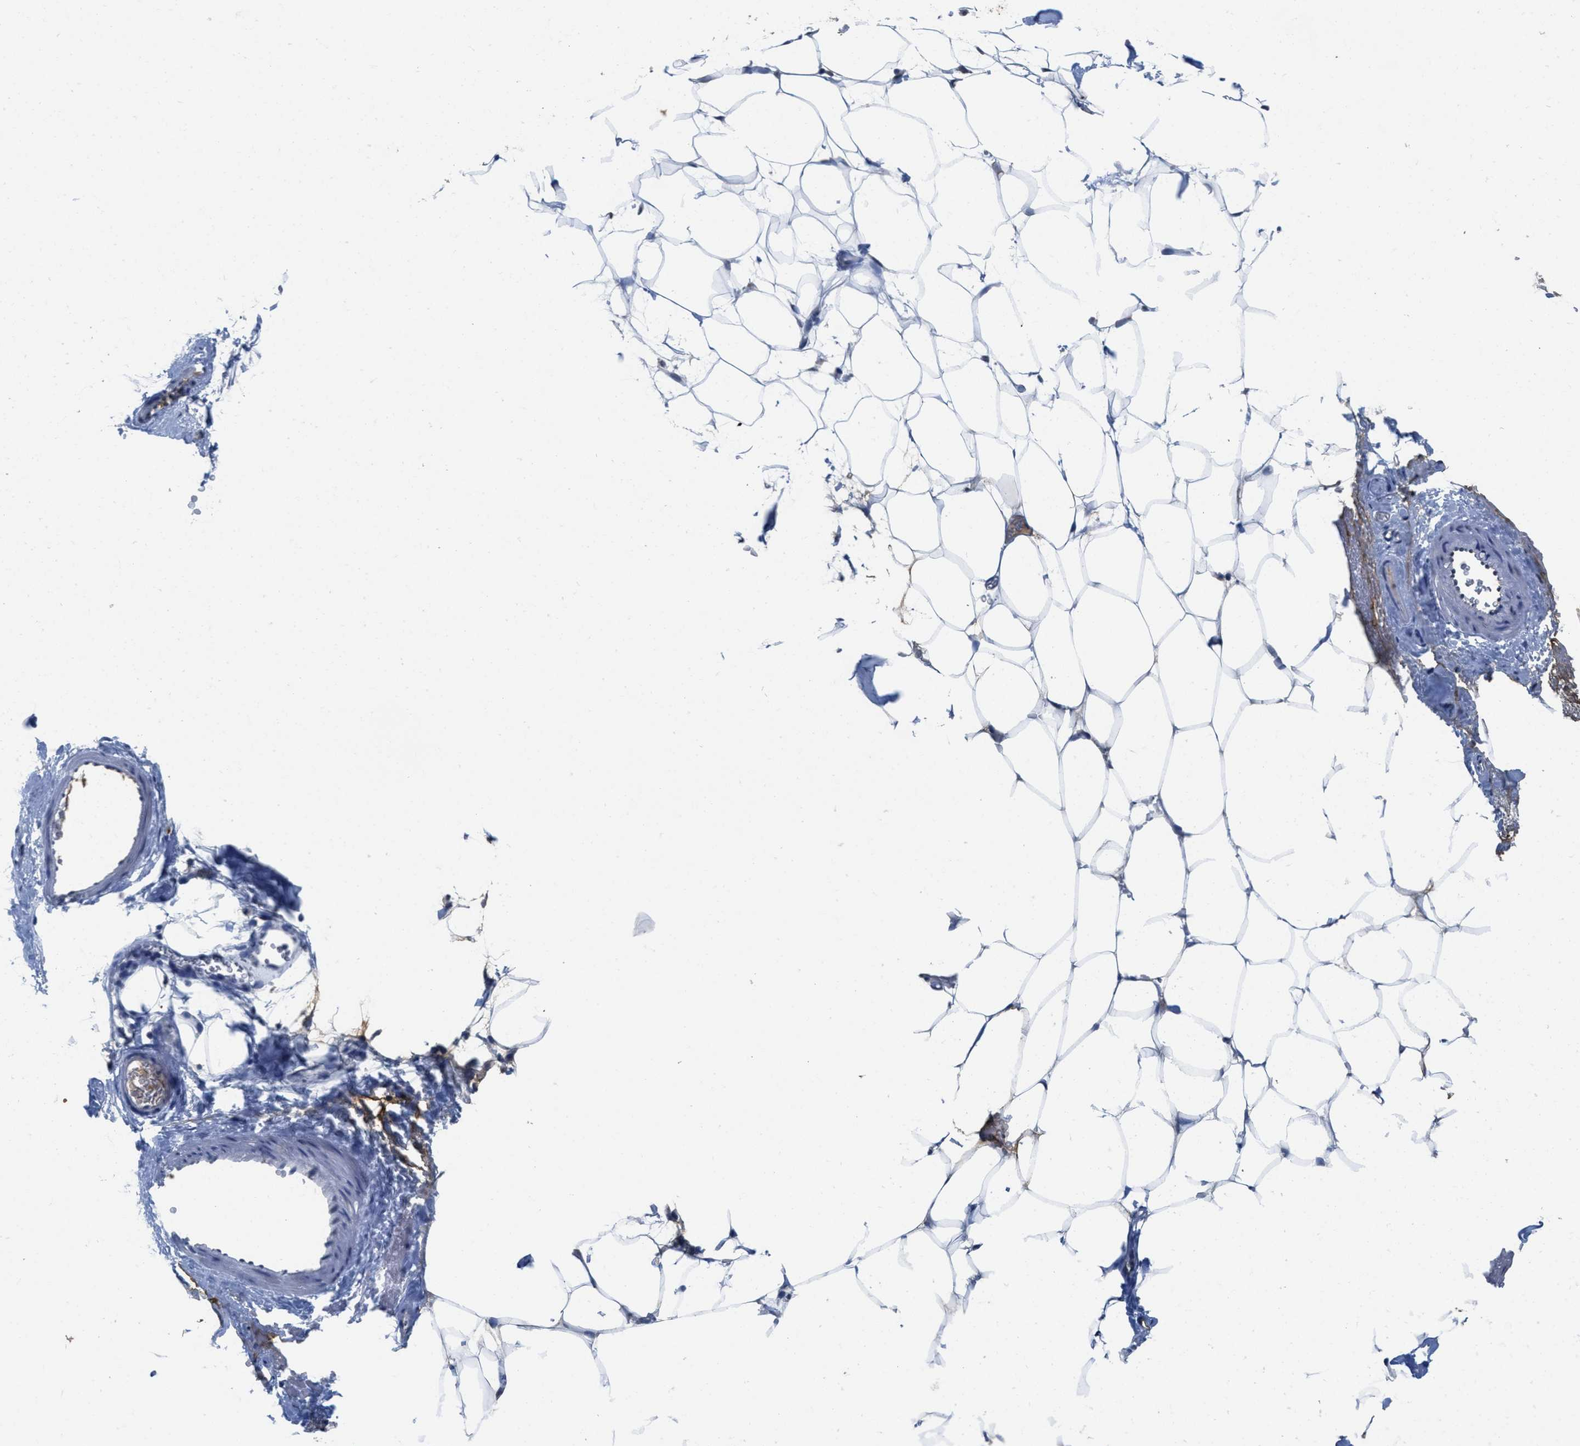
{"staining": {"intensity": "negative", "quantity": "none", "location": "none"}, "tissue": "adipose tissue", "cell_type": "Adipocytes", "image_type": "normal", "snomed": [{"axis": "morphology", "description": "Normal tissue, NOS"}, {"axis": "topography", "description": "Breast"}, {"axis": "topography", "description": "Adipose tissue"}], "caption": "Micrograph shows no significant protein positivity in adipocytes of benign adipose tissue.", "gene": "ANGPT1", "patient": {"sex": "female", "age": 25}}